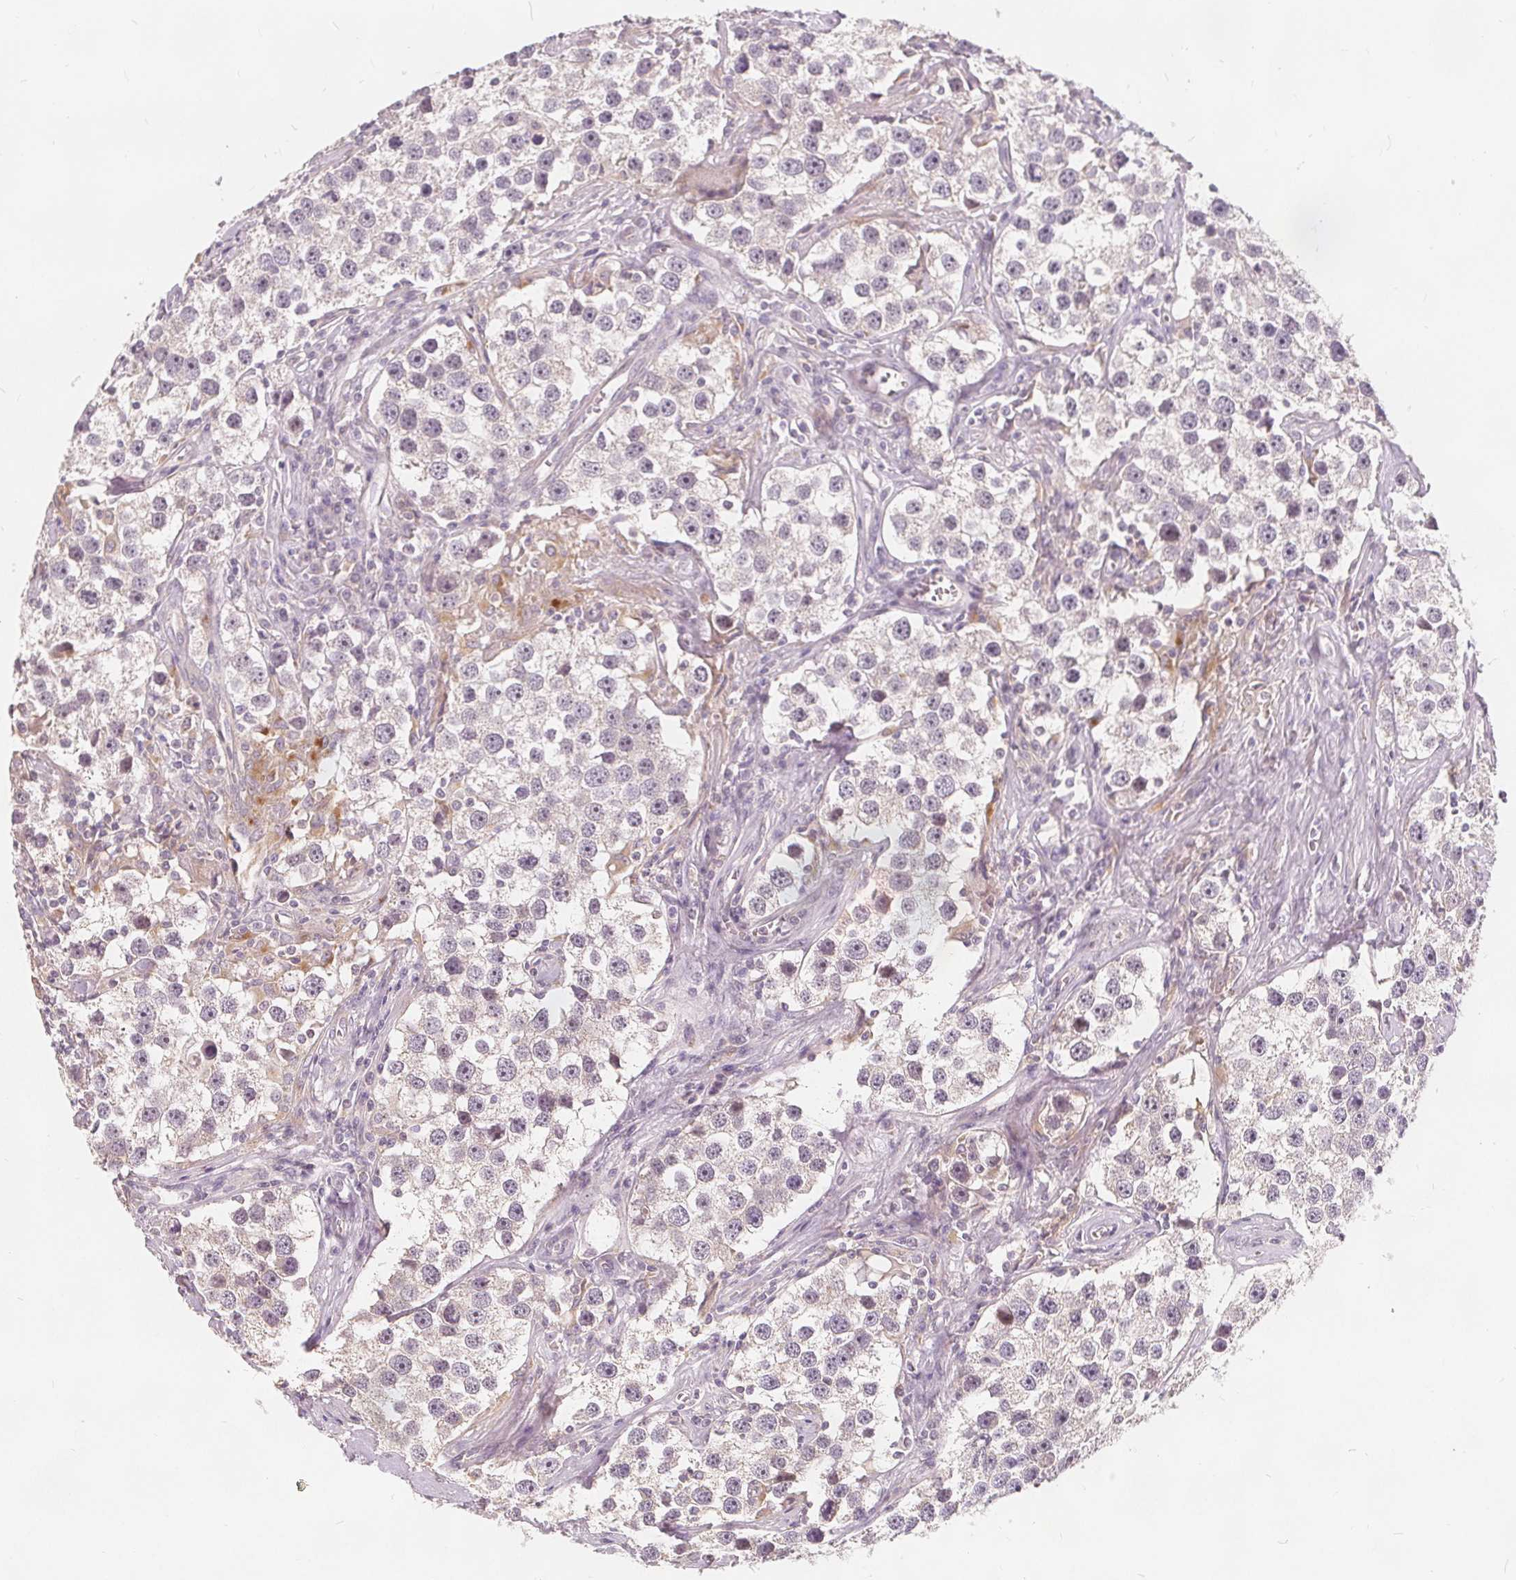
{"staining": {"intensity": "negative", "quantity": "none", "location": "none"}, "tissue": "testis cancer", "cell_type": "Tumor cells", "image_type": "cancer", "snomed": [{"axis": "morphology", "description": "Seminoma, NOS"}, {"axis": "topography", "description": "Testis"}], "caption": "DAB immunohistochemical staining of human testis cancer exhibits no significant positivity in tumor cells.", "gene": "DRC3", "patient": {"sex": "male", "age": 49}}